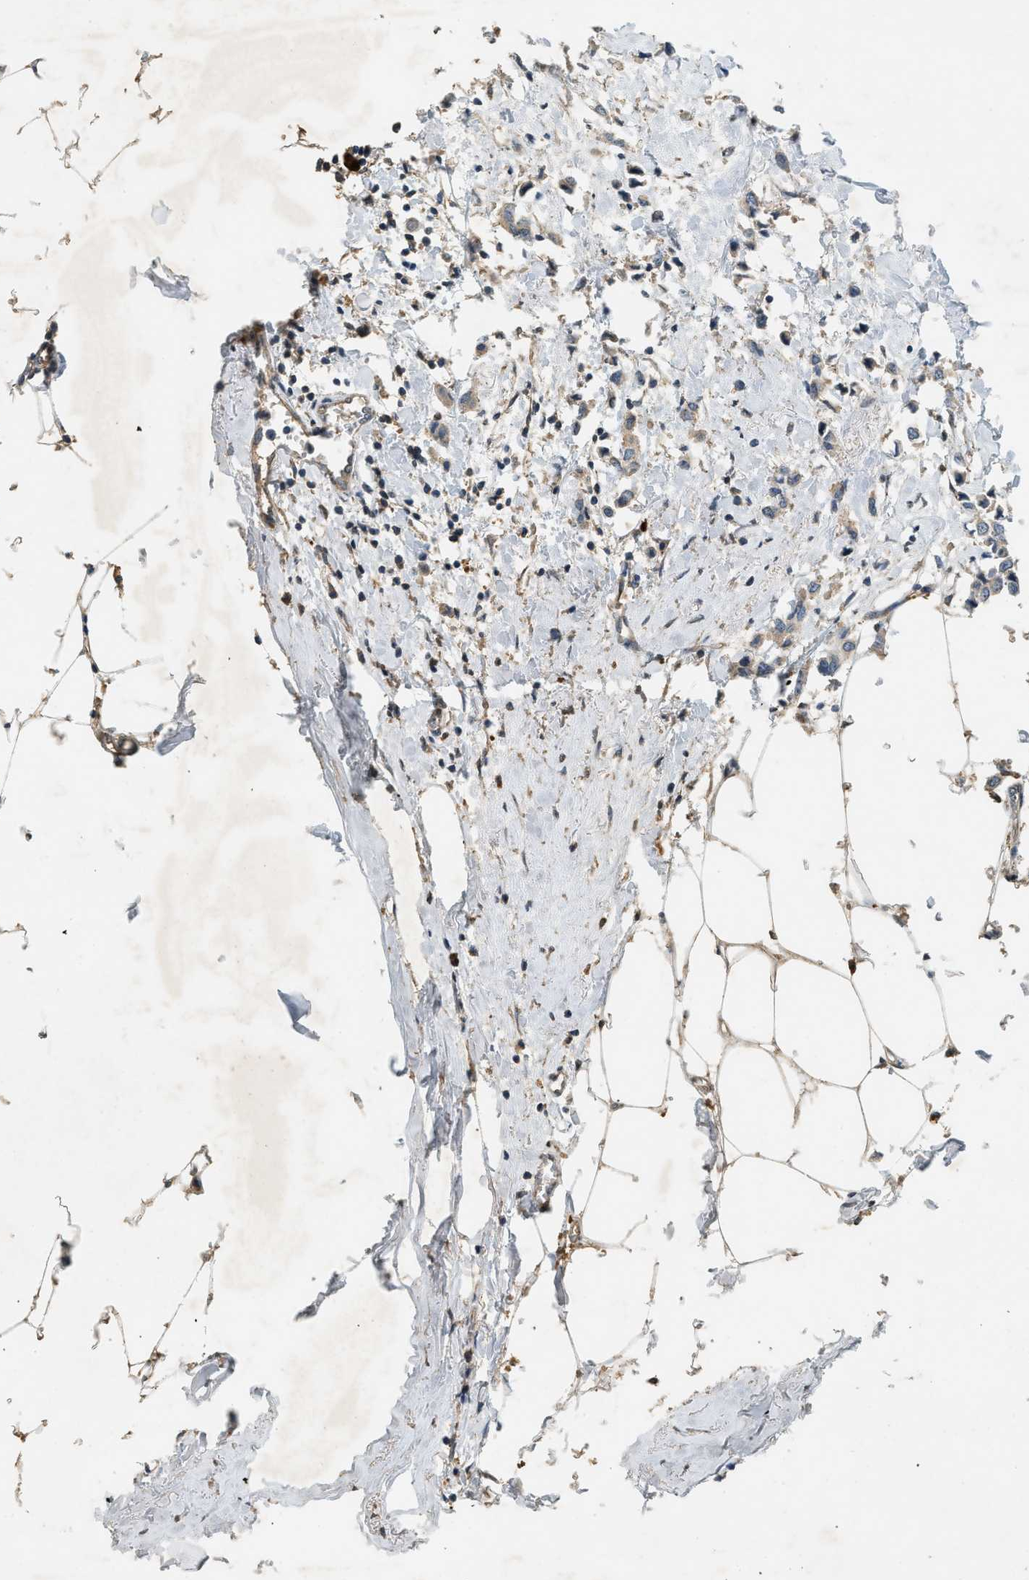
{"staining": {"intensity": "weak", "quantity": ">75%", "location": "cytoplasmic/membranous"}, "tissue": "breast cancer", "cell_type": "Tumor cells", "image_type": "cancer", "snomed": [{"axis": "morphology", "description": "Lobular carcinoma"}, {"axis": "topography", "description": "Breast"}], "caption": "Tumor cells reveal low levels of weak cytoplasmic/membranous expression in about >75% of cells in human lobular carcinoma (breast).", "gene": "CFLAR", "patient": {"sex": "female", "age": 51}}